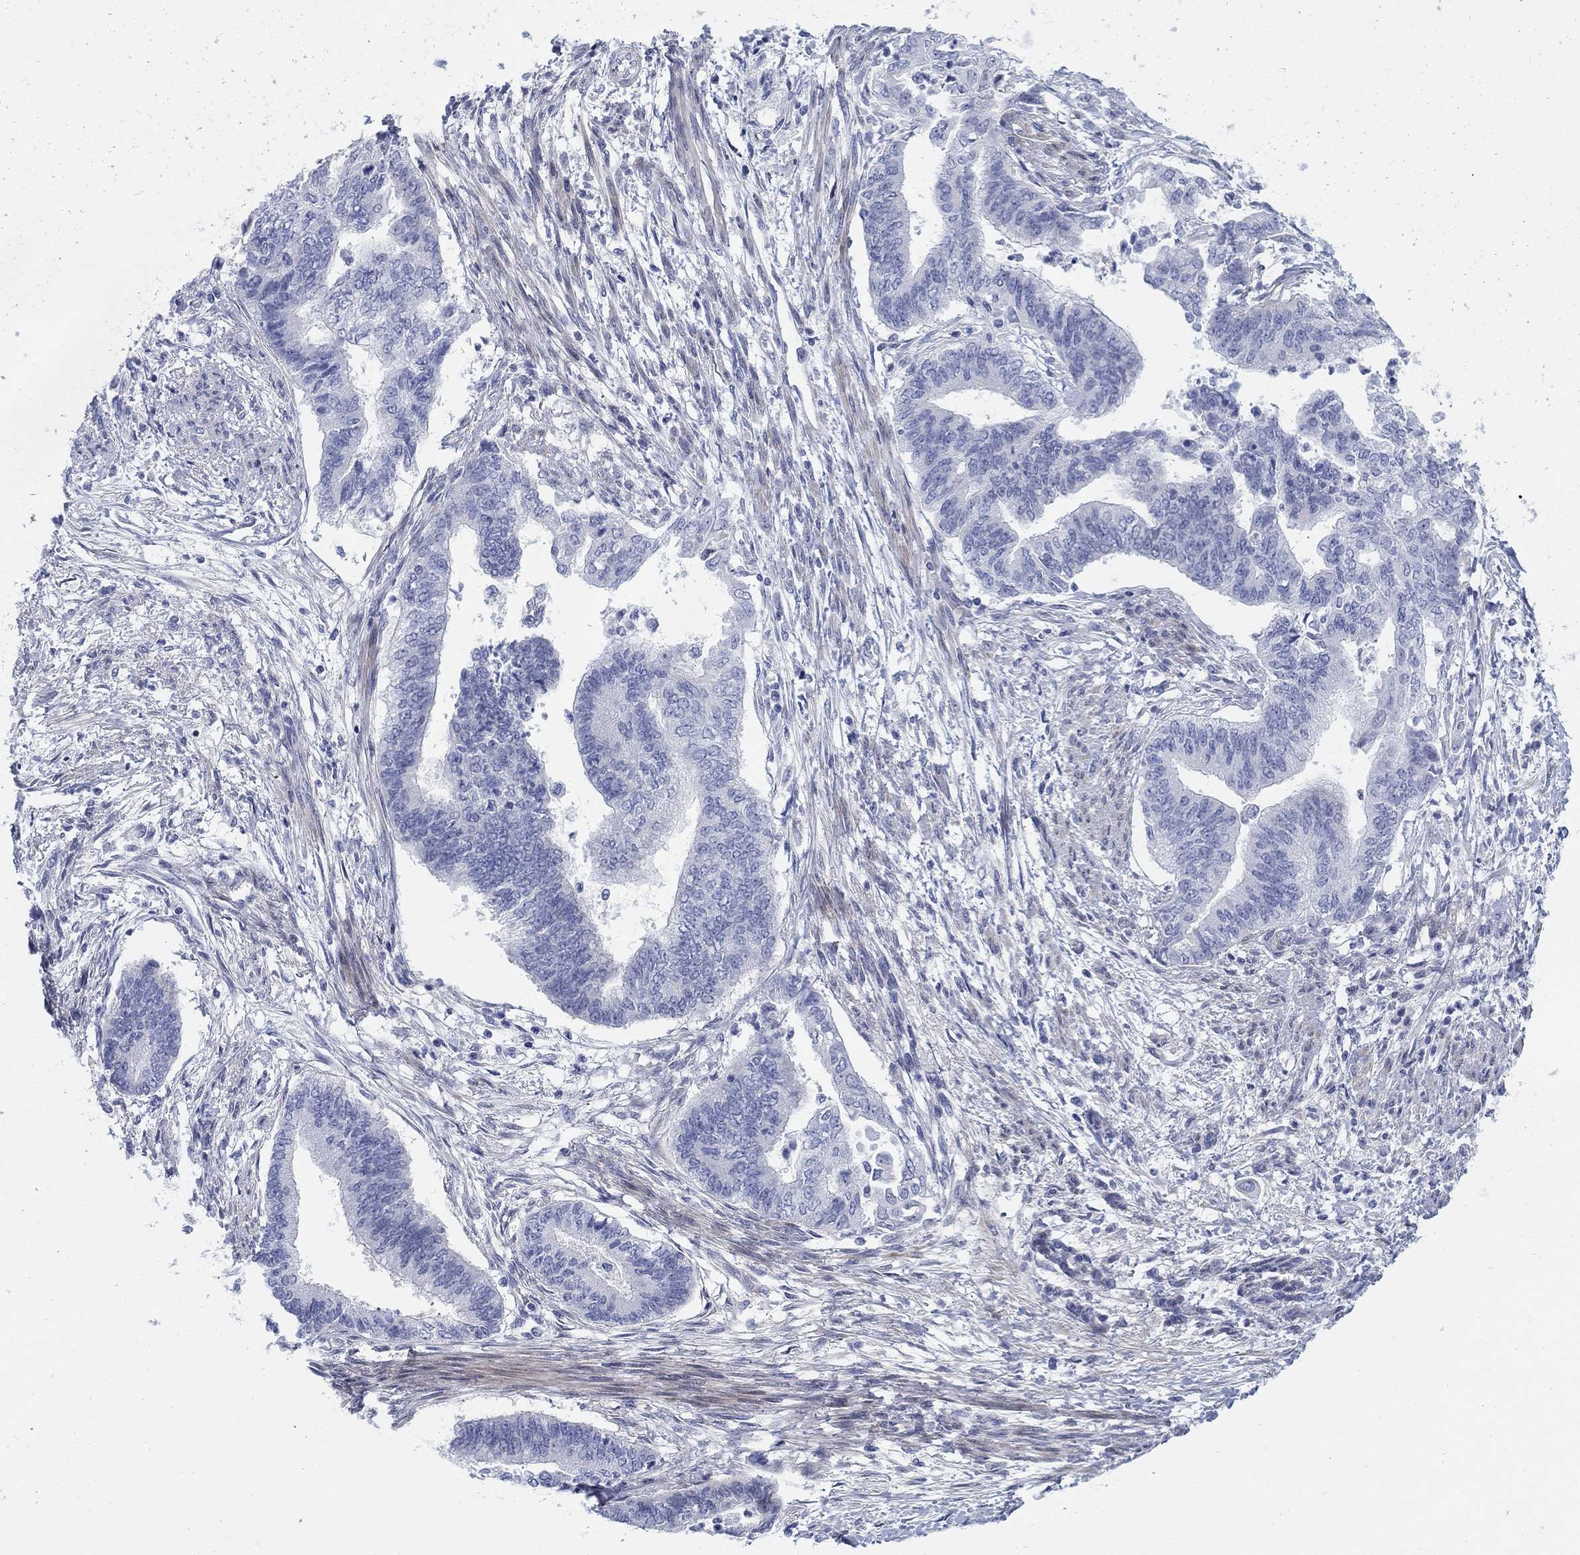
{"staining": {"intensity": "negative", "quantity": "none", "location": "none"}, "tissue": "endometrial cancer", "cell_type": "Tumor cells", "image_type": "cancer", "snomed": [{"axis": "morphology", "description": "Adenocarcinoma, NOS"}, {"axis": "topography", "description": "Endometrium"}], "caption": "This is an IHC micrograph of human endometrial cancer. There is no staining in tumor cells.", "gene": "HEATR4", "patient": {"sex": "female", "age": 65}}